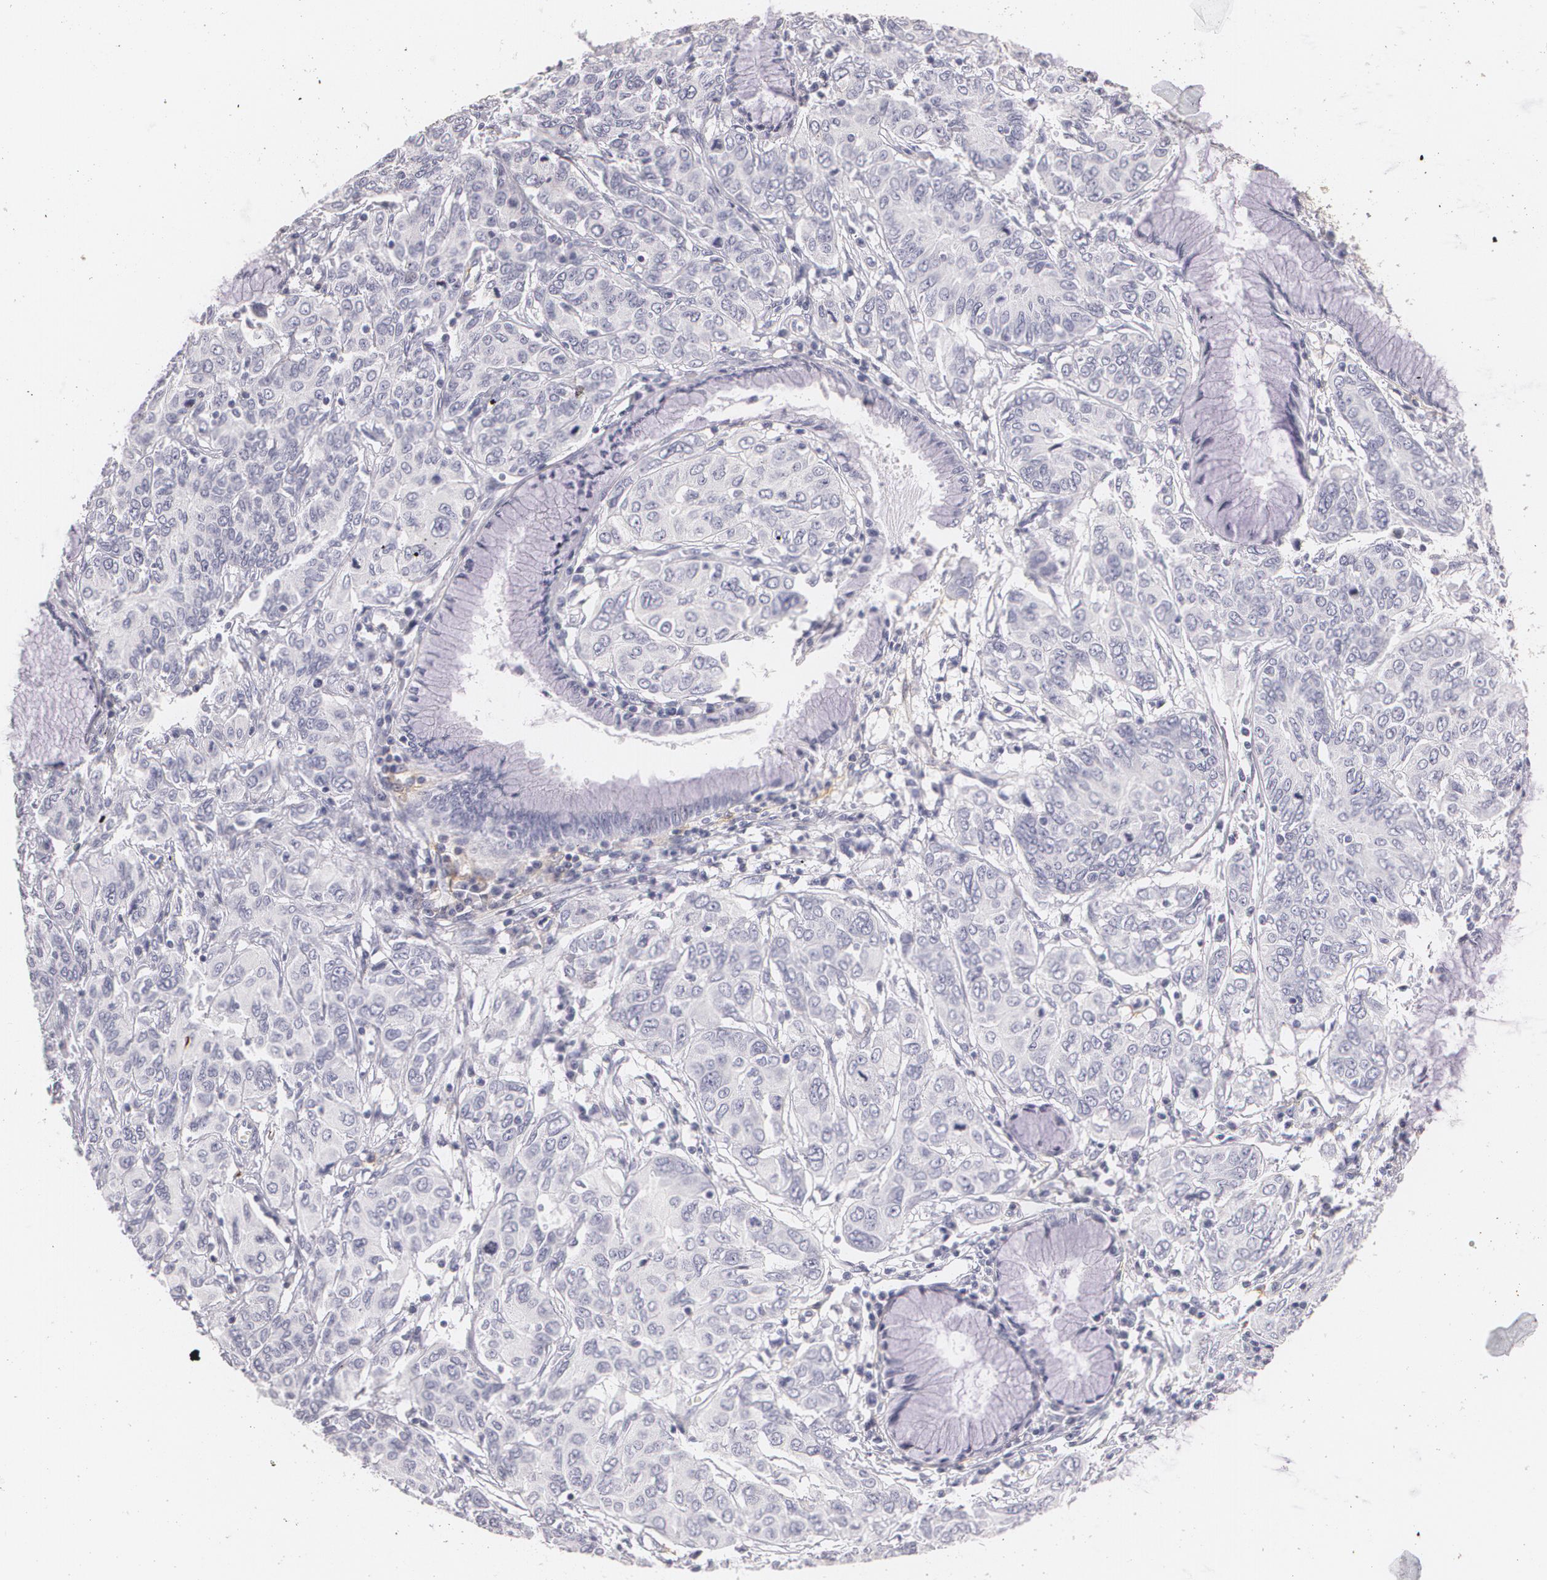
{"staining": {"intensity": "negative", "quantity": "none", "location": "none"}, "tissue": "cervical cancer", "cell_type": "Tumor cells", "image_type": "cancer", "snomed": [{"axis": "morphology", "description": "Squamous cell carcinoma, NOS"}, {"axis": "topography", "description": "Cervix"}], "caption": "A high-resolution image shows immunohistochemistry (IHC) staining of cervical cancer (squamous cell carcinoma), which shows no significant expression in tumor cells. (Immunohistochemistry, brightfield microscopy, high magnification).", "gene": "NGFR", "patient": {"sex": "female", "age": 38}}